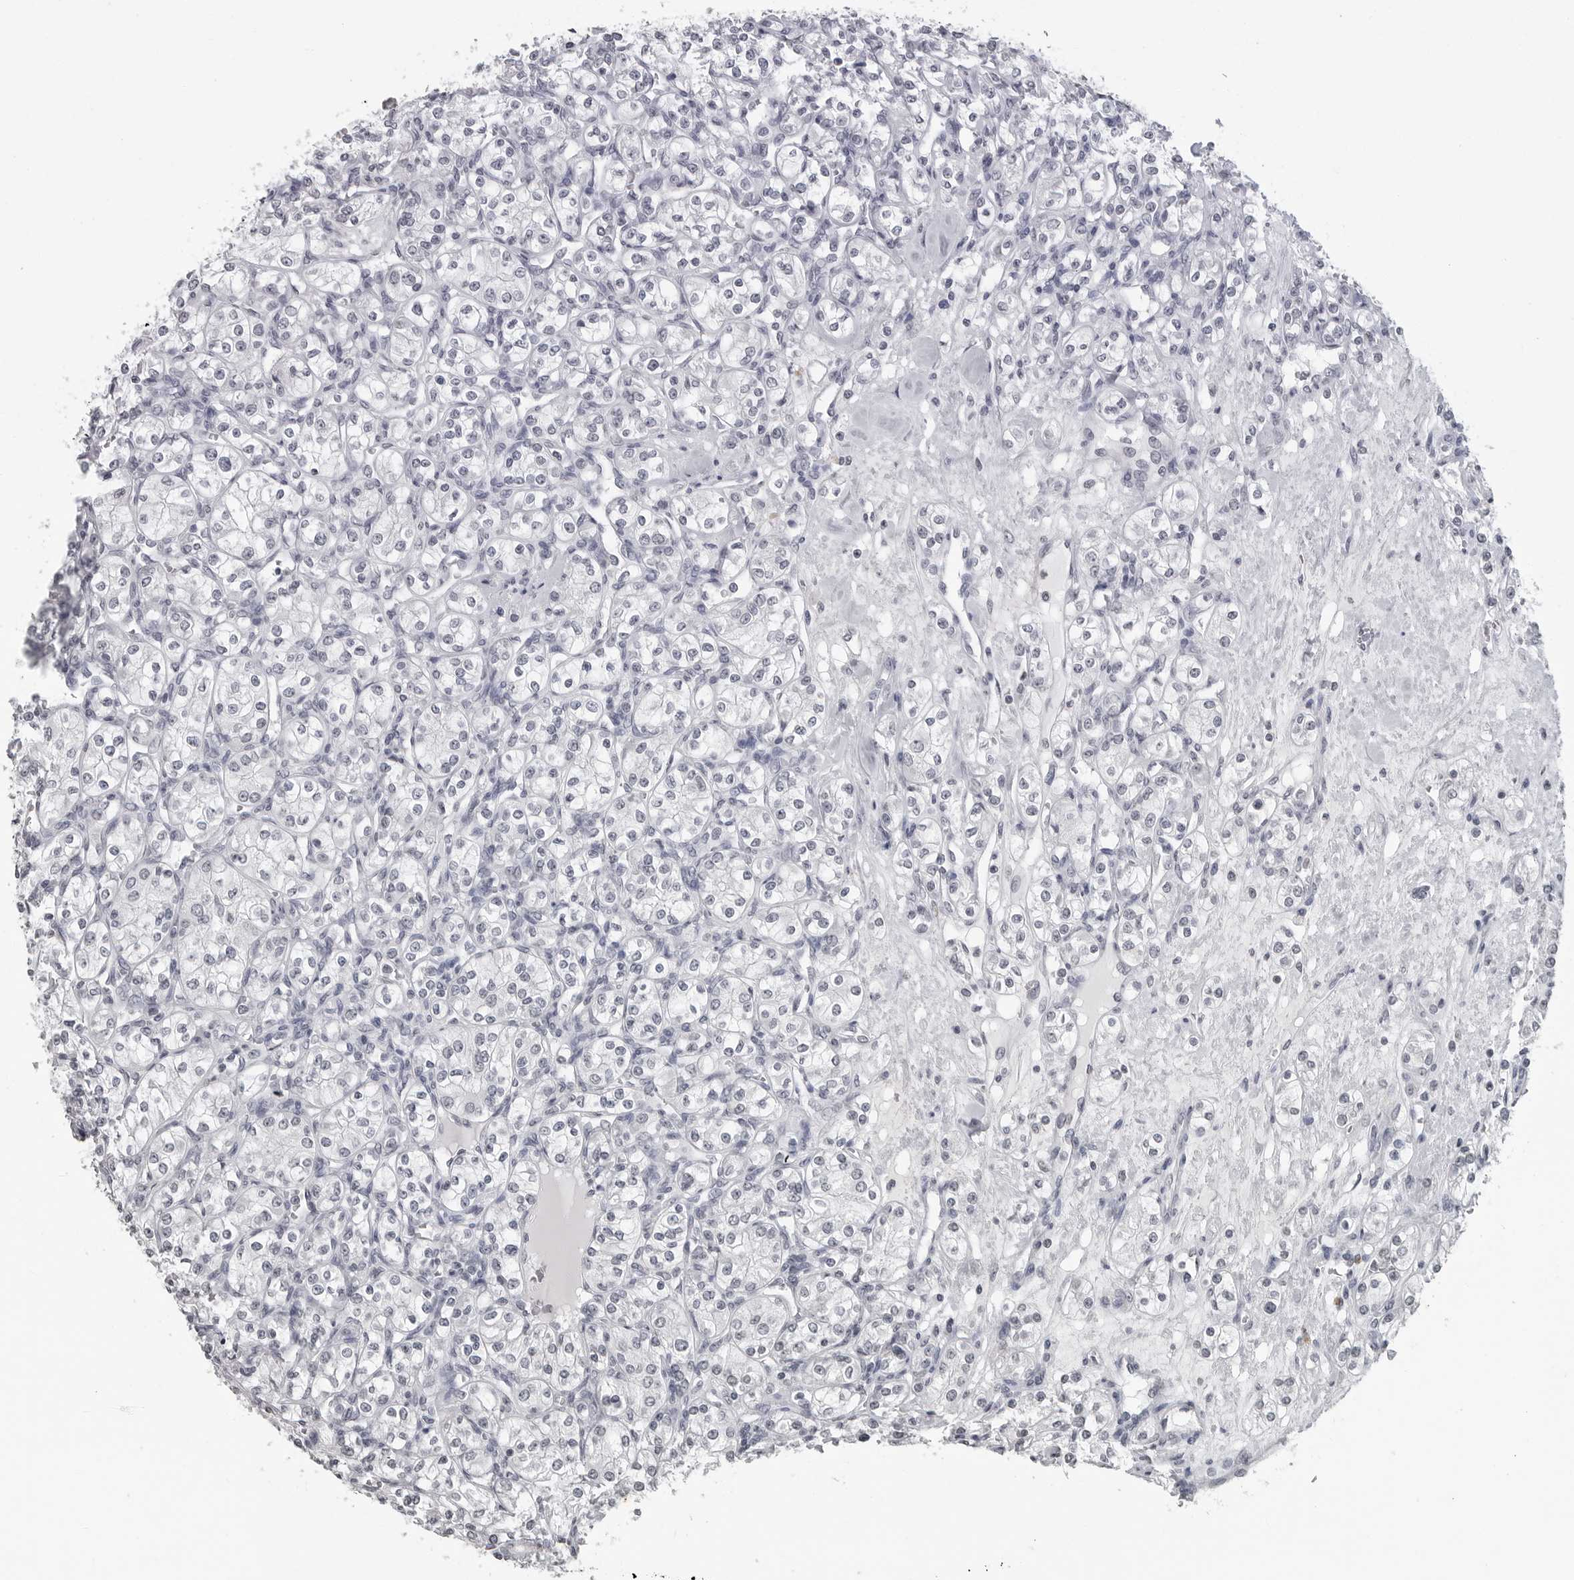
{"staining": {"intensity": "negative", "quantity": "none", "location": "none"}, "tissue": "renal cancer", "cell_type": "Tumor cells", "image_type": "cancer", "snomed": [{"axis": "morphology", "description": "Adenocarcinoma, NOS"}, {"axis": "topography", "description": "Kidney"}], "caption": "The image reveals no staining of tumor cells in renal cancer.", "gene": "DDX54", "patient": {"sex": "male", "age": 77}}